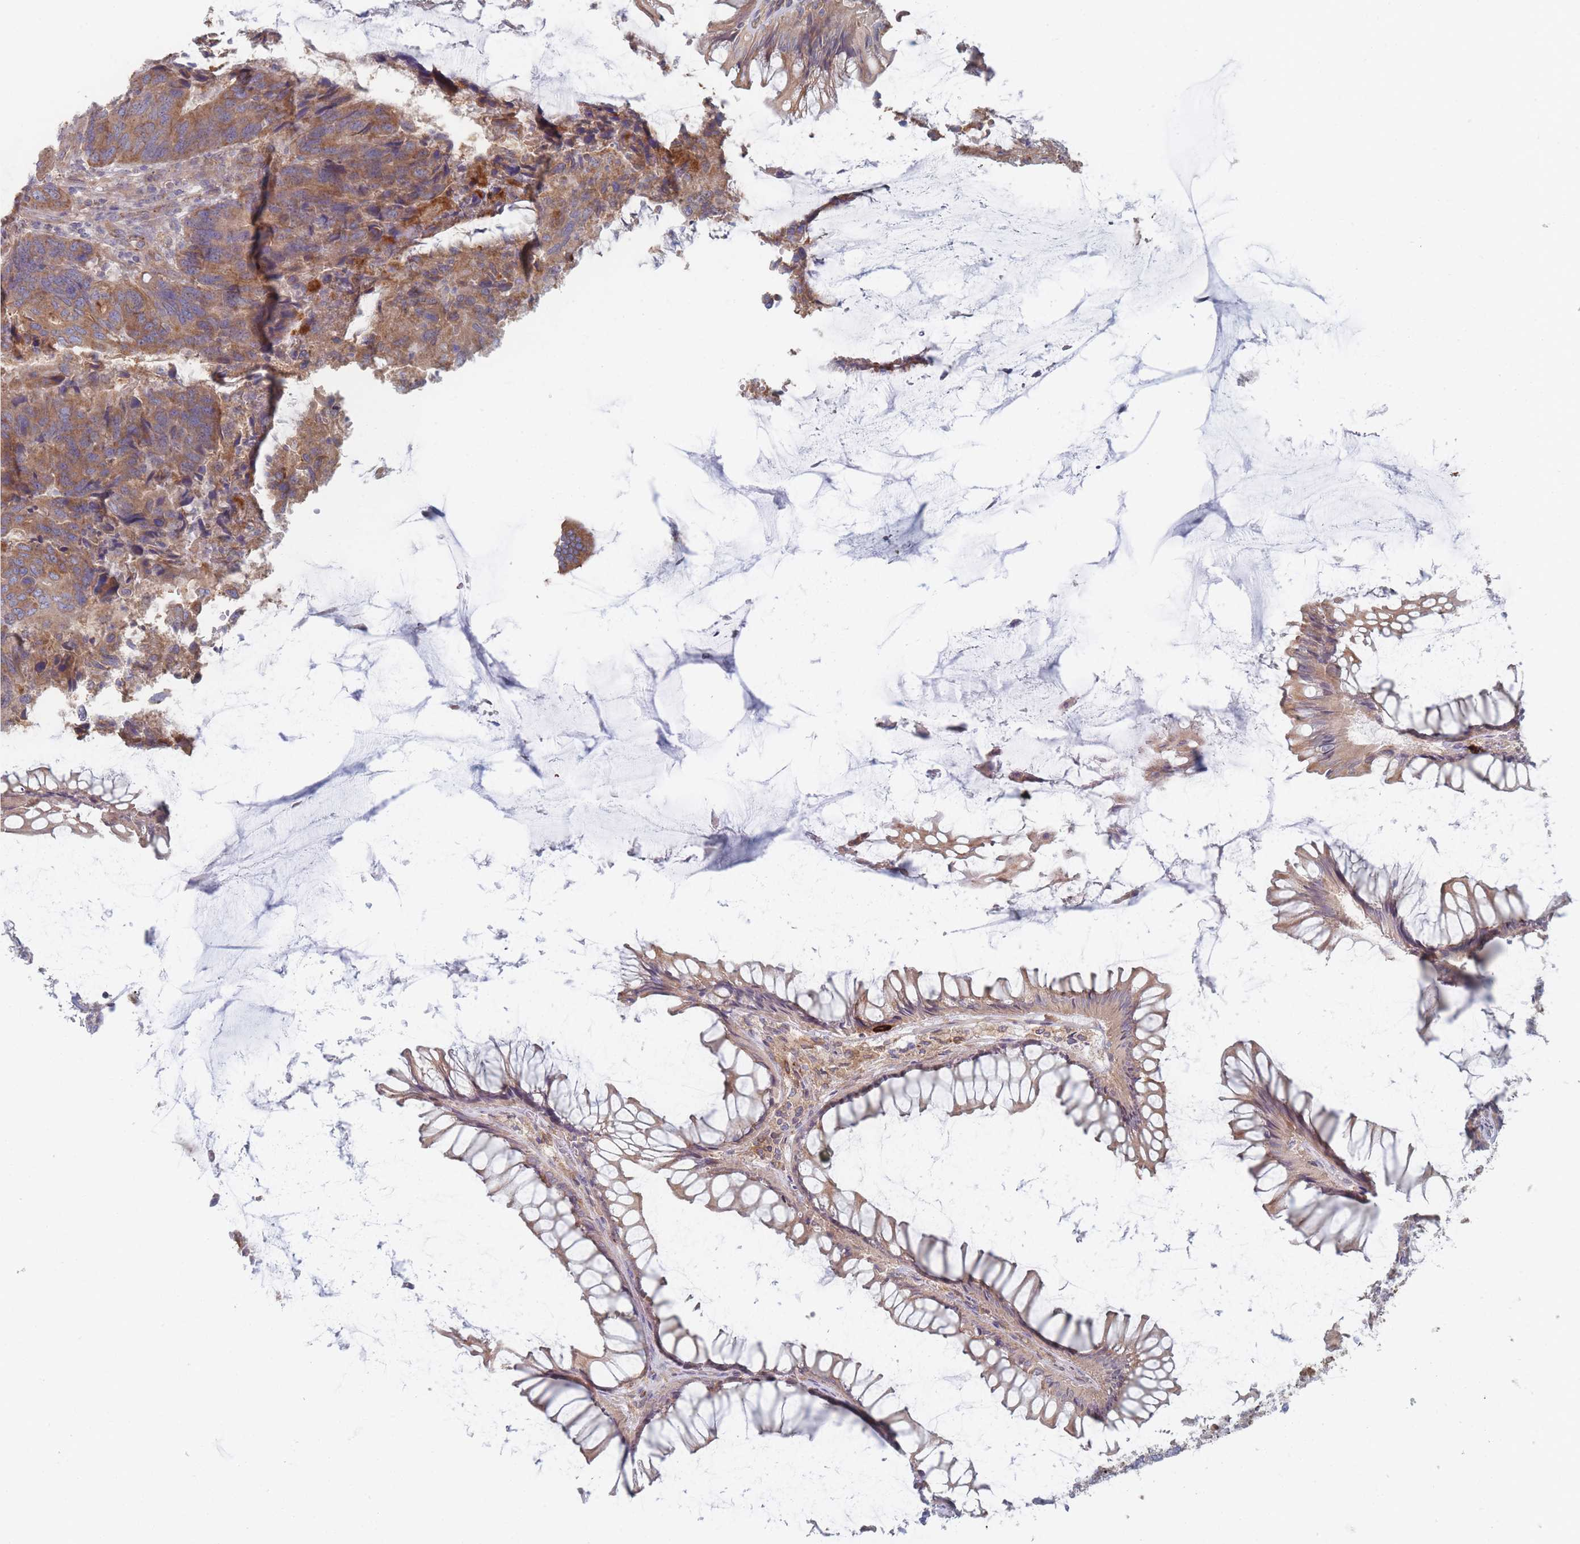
{"staining": {"intensity": "moderate", "quantity": ">75%", "location": "cytoplasmic/membranous"}, "tissue": "colorectal cancer", "cell_type": "Tumor cells", "image_type": "cancer", "snomed": [{"axis": "morphology", "description": "Adenocarcinoma, NOS"}, {"axis": "topography", "description": "Colon"}], "caption": "Moderate cytoplasmic/membranous protein positivity is appreciated in approximately >75% of tumor cells in colorectal cancer. (Stains: DAB in brown, nuclei in blue, Microscopy: brightfield microscopy at high magnification).", "gene": "KDSR", "patient": {"sex": "female", "age": 67}}